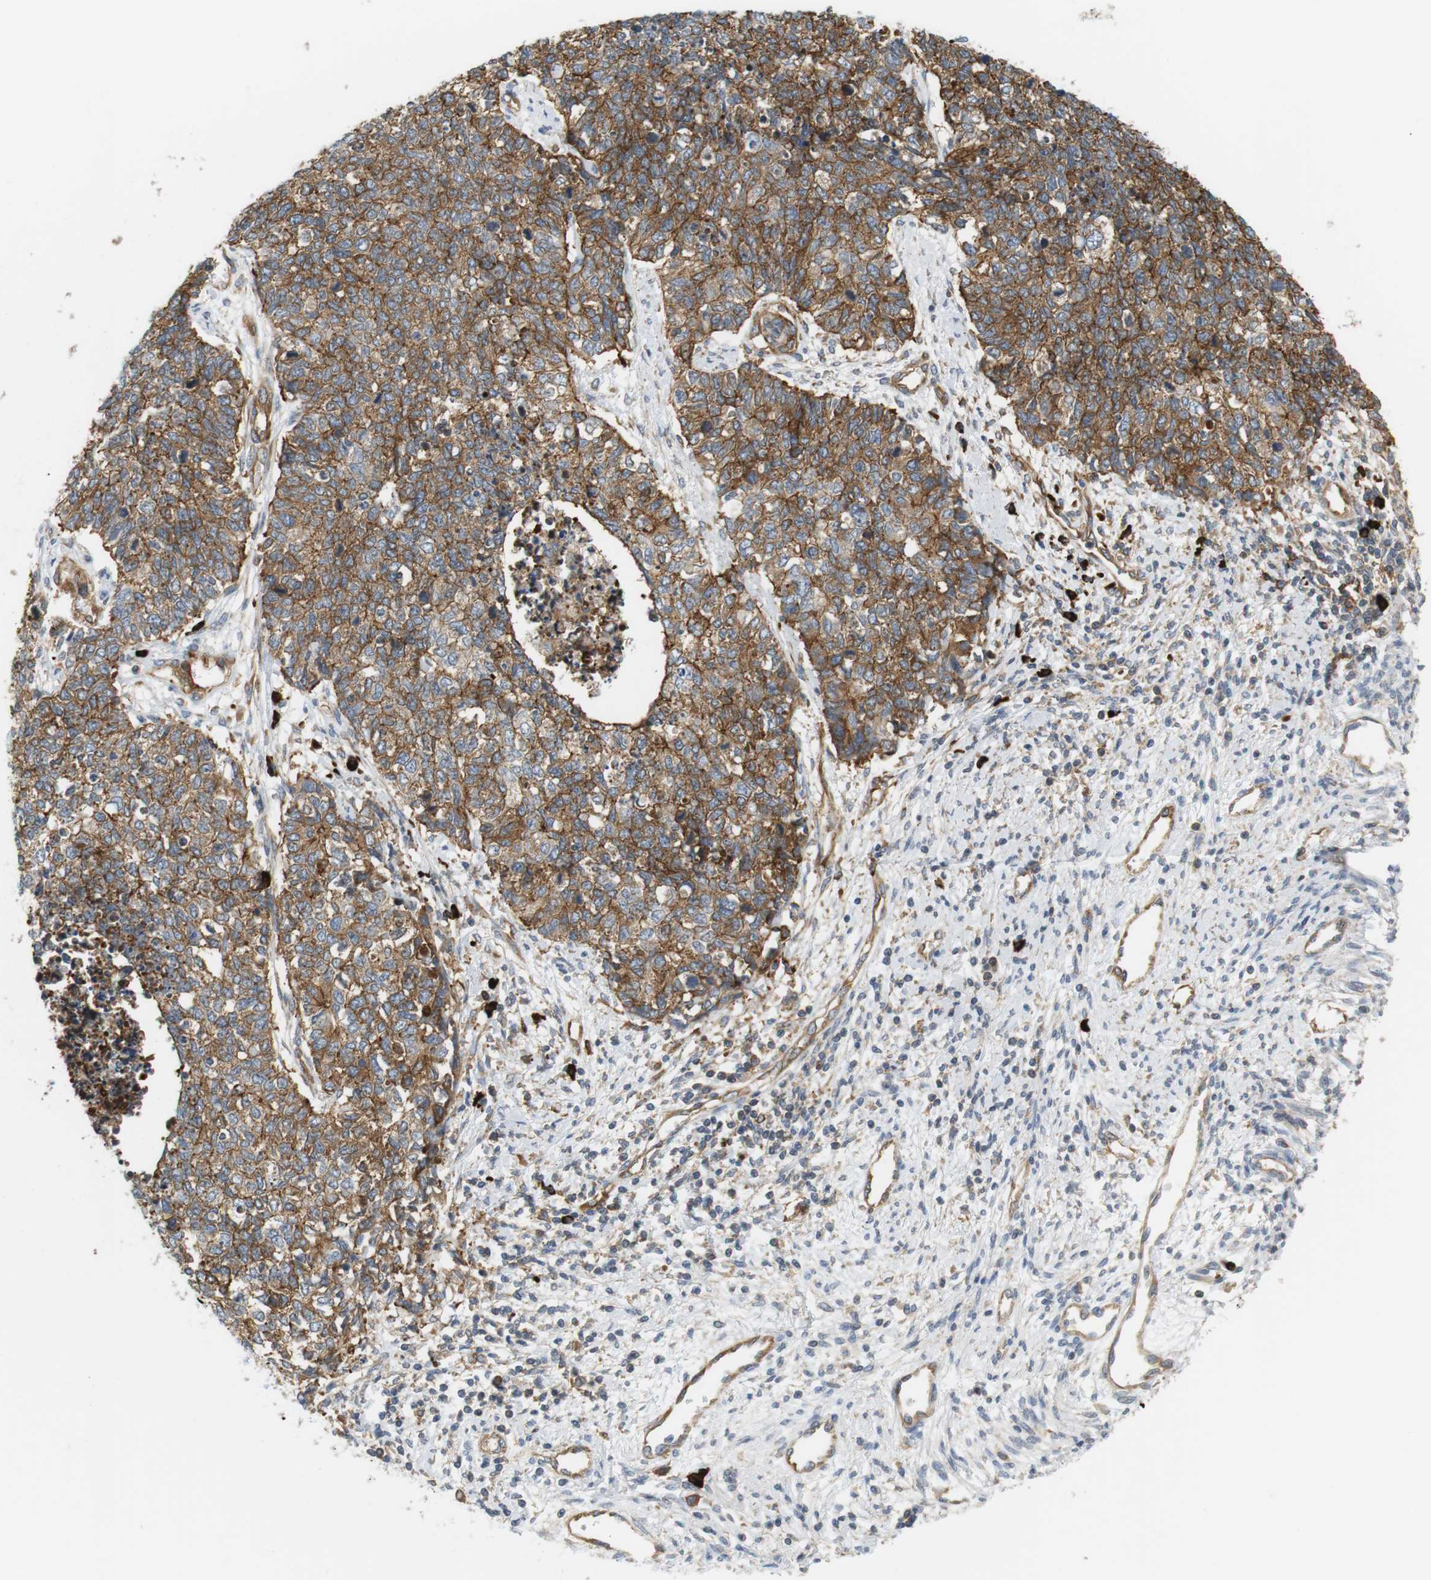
{"staining": {"intensity": "moderate", "quantity": ">75%", "location": "cytoplasmic/membranous"}, "tissue": "cervical cancer", "cell_type": "Tumor cells", "image_type": "cancer", "snomed": [{"axis": "morphology", "description": "Squamous cell carcinoma, NOS"}, {"axis": "topography", "description": "Cervix"}], "caption": "Tumor cells reveal medium levels of moderate cytoplasmic/membranous expression in about >75% of cells in human cervical squamous cell carcinoma.", "gene": "TMEM200A", "patient": {"sex": "female", "age": 63}}